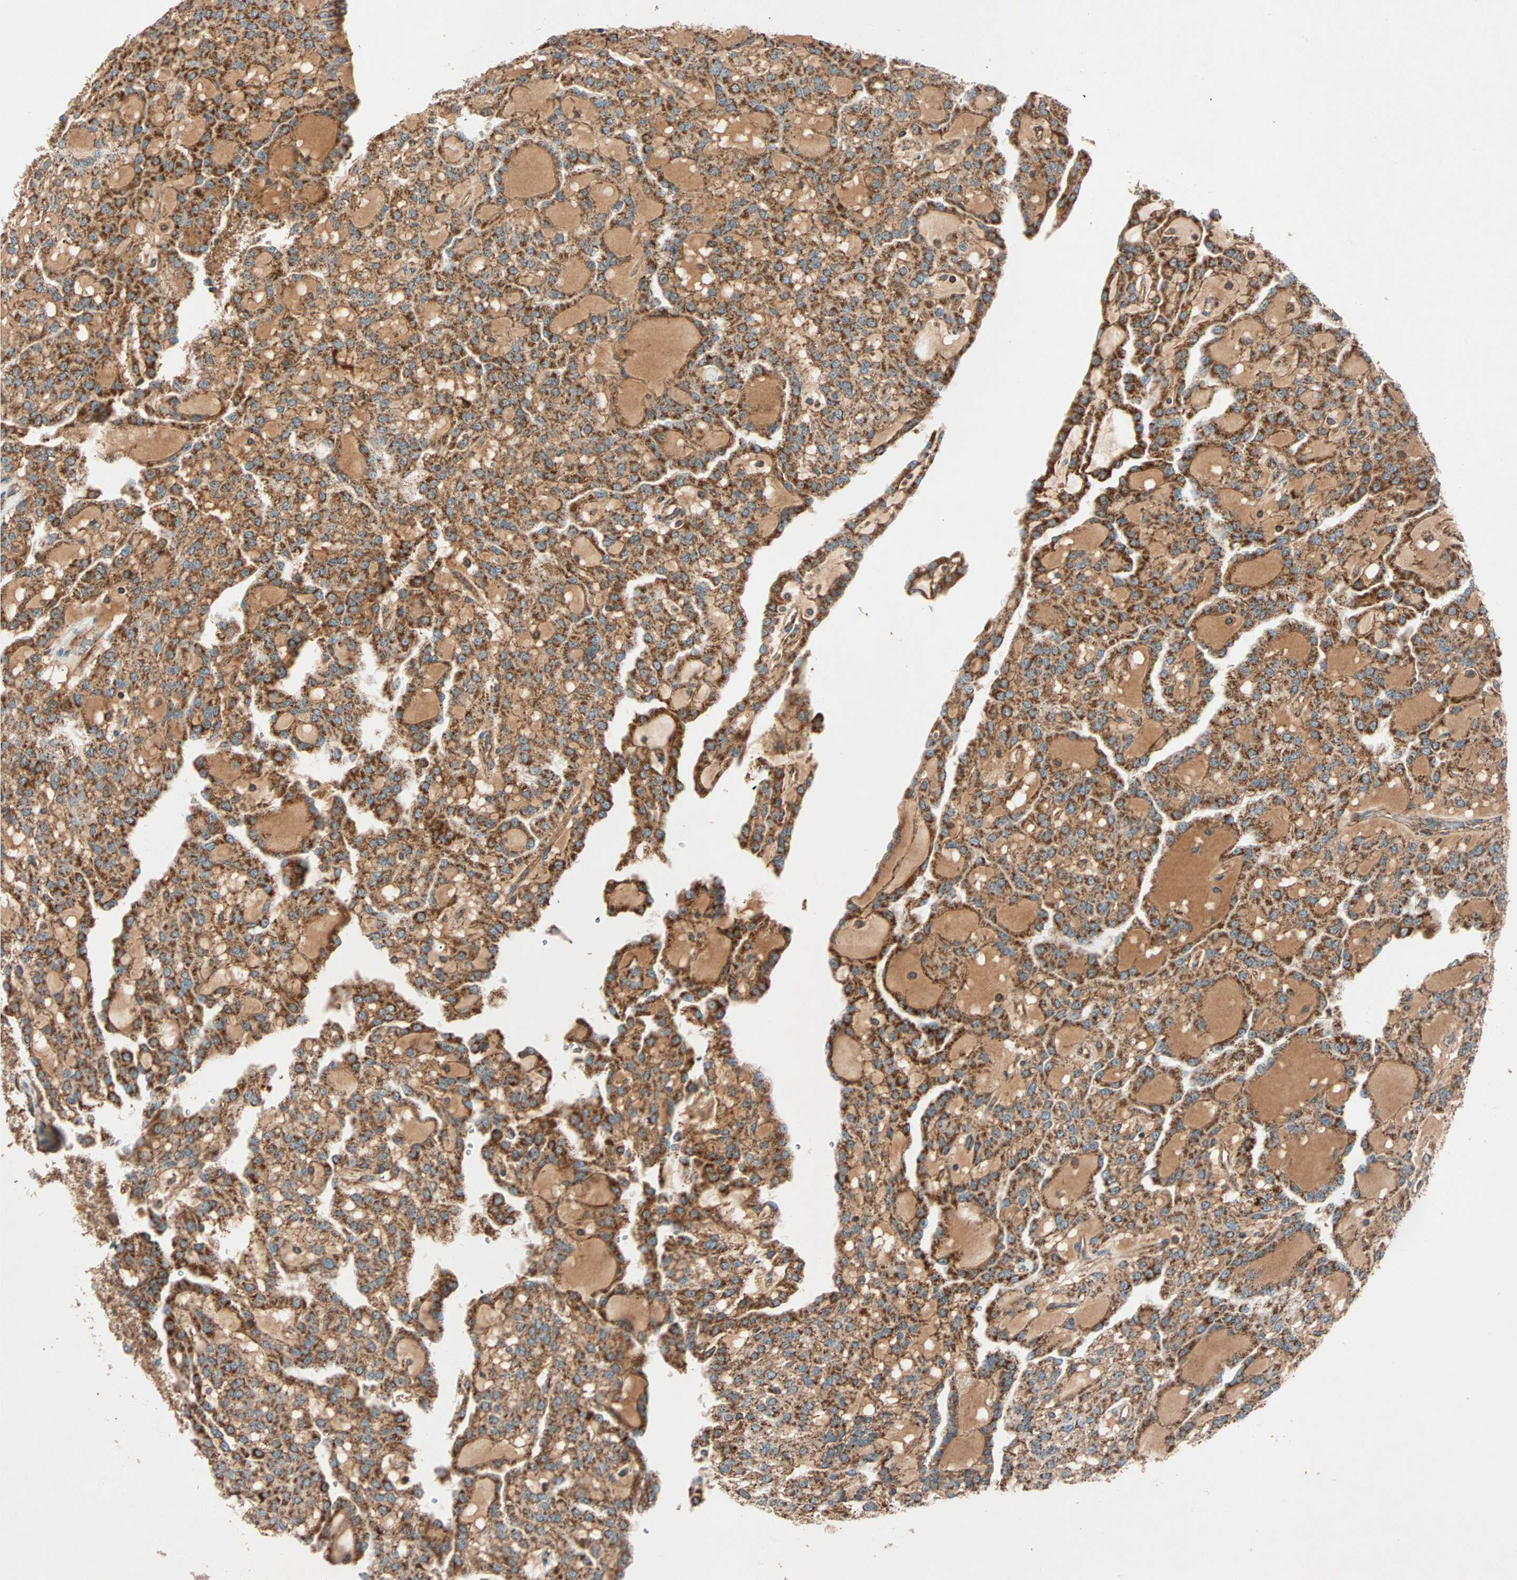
{"staining": {"intensity": "strong", "quantity": ">75%", "location": "cytoplasmic/membranous"}, "tissue": "renal cancer", "cell_type": "Tumor cells", "image_type": "cancer", "snomed": [{"axis": "morphology", "description": "Adenocarcinoma, NOS"}, {"axis": "topography", "description": "Kidney"}], "caption": "This image demonstrates immunohistochemistry (IHC) staining of human renal cancer, with high strong cytoplasmic/membranous expression in approximately >75% of tumor cells.", "gene": "MAPK1", "patient": {"sex": "male", "age": 63}}